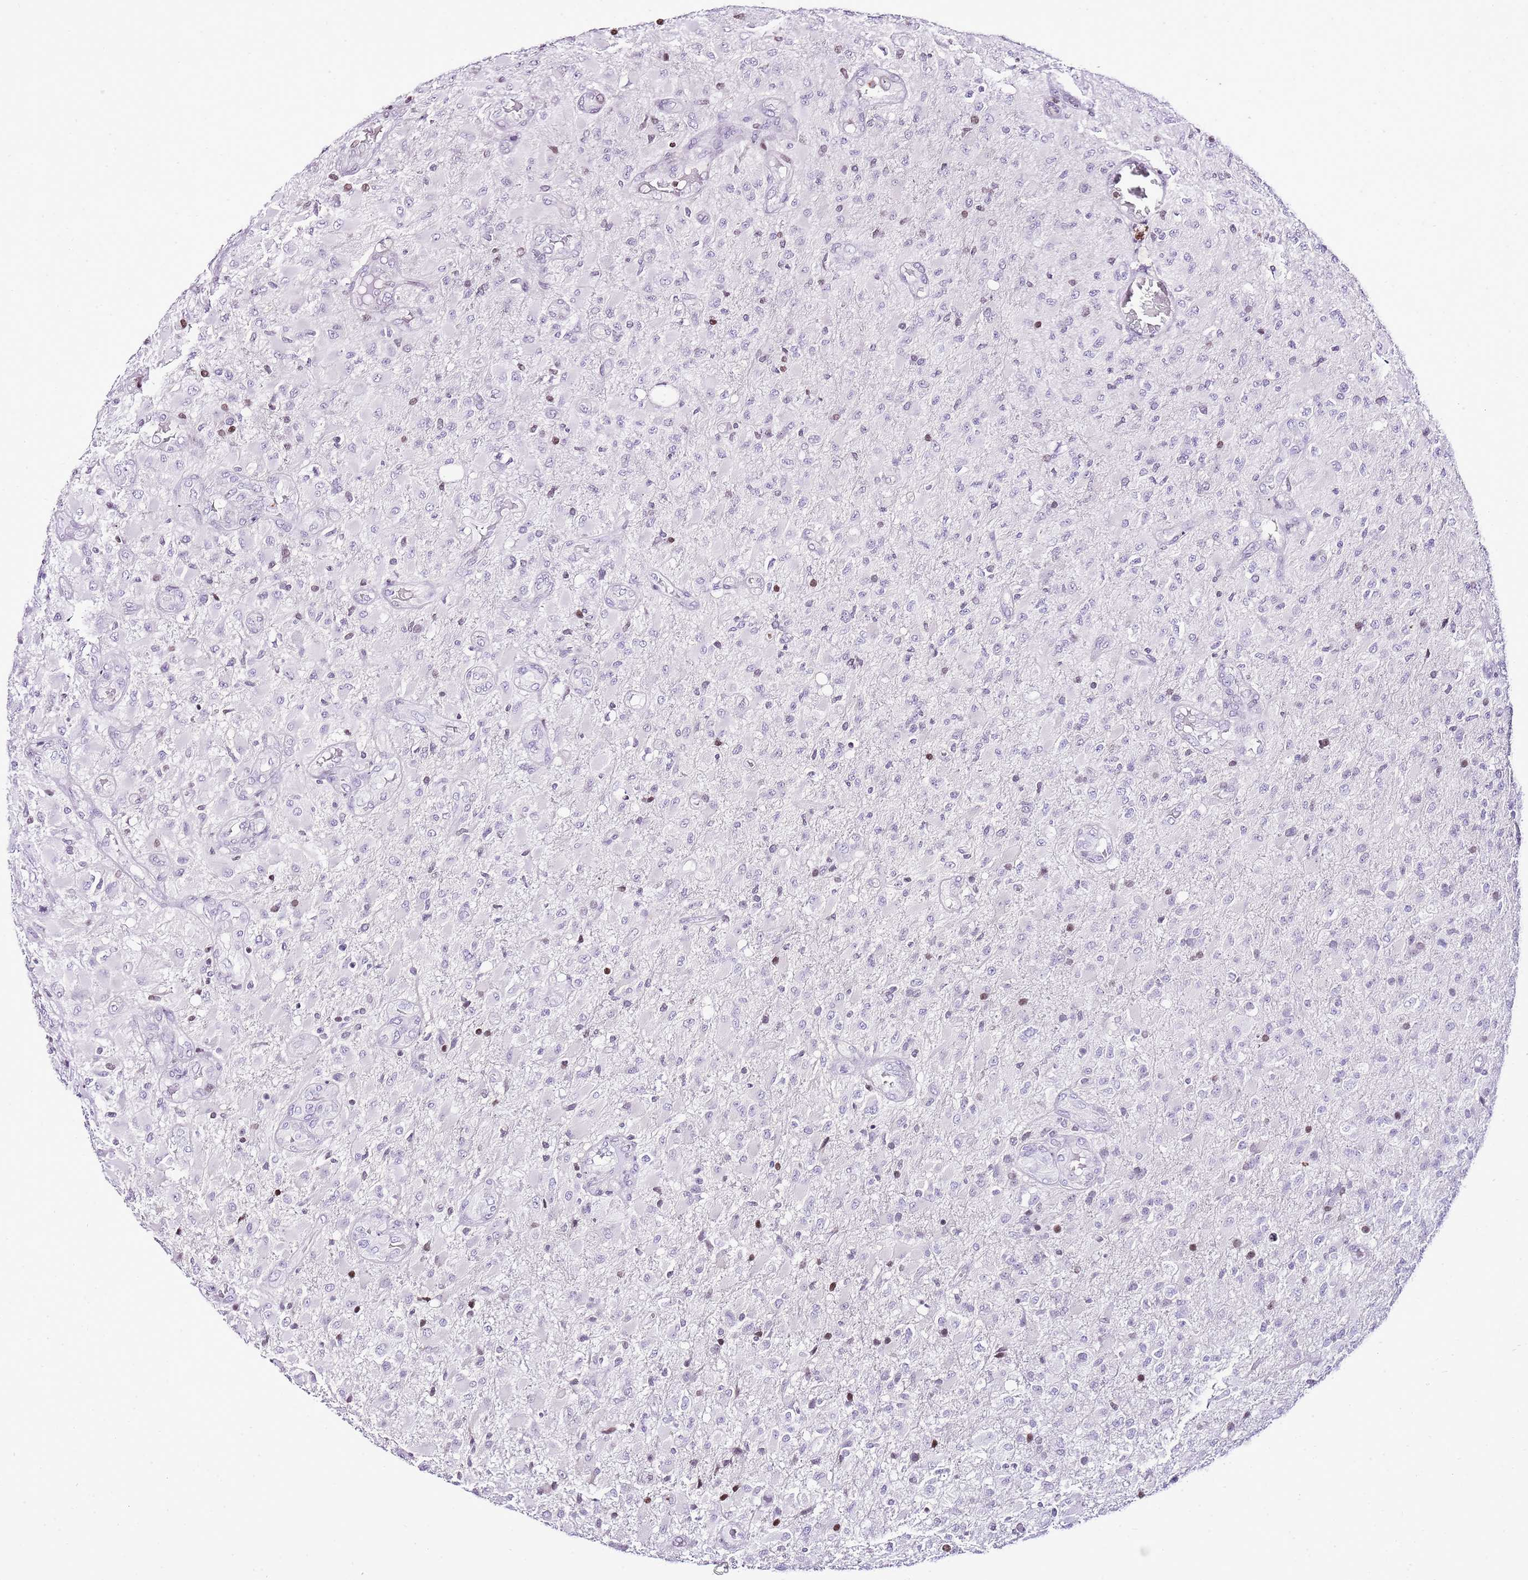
{"staining": {"intensity": "moderate", "quantity": "<25%", "location": "nuclear"}, "tissue": "glioma", "cell_type": "Tumor cells", "image_type": "cancer", "snomed": [{"axis": "morphology", "description": "Glioma, malignant, Low grade"}, {"axis": "topography", "description": "Brain"}], "caption": "The histopathology image displays a brown stain indicating the presence of a protein in the nuclear of tumor cells in glioma.", "gene": "PRR15", "patient": {"sex": "male", "age": 65}}